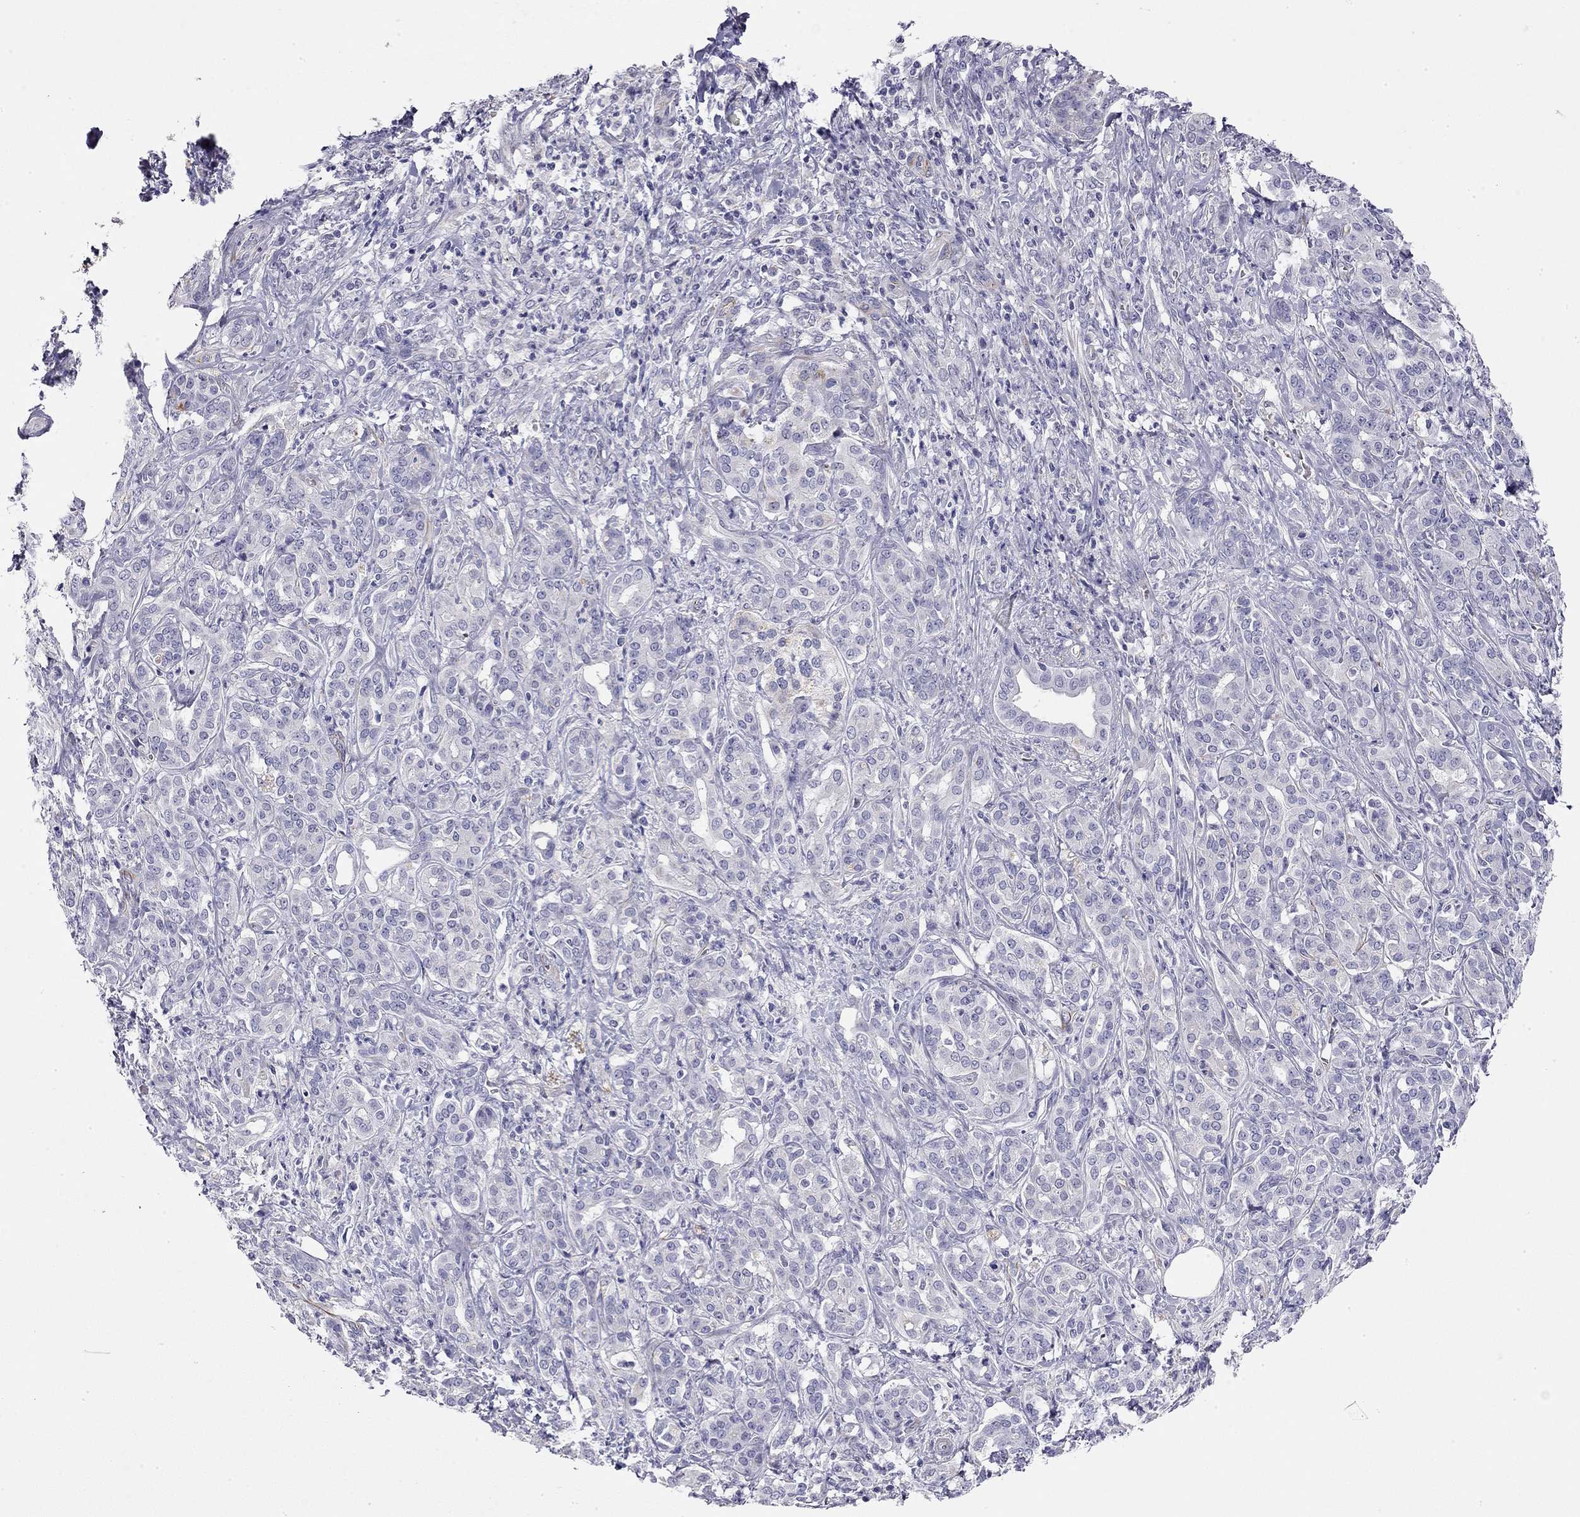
{"staining": {"intensity": "negative", "quantity": "none", "location": "none"}, "tissue": "pancreatic cancer", "cell_type": "Tumor cells", "image_type": "cancer", "snomed": [{"axis": "morphology", "description": "Normal tissue, NOS"}, {"axis": "morphology", "description": "Inflammation, NOS"}, {"axis": "morphology", "description": "Adenocarcinoma, NOS"}, {"axis": "topography", "description": "Pancreas"}], "caption": "High magnification brightfield microscopy of pancreatic cancer (adenocarcinoma) stained with DAB (3,3'-diaminobenzidine) (brown) and counterstained with hematoxylin (blue): tumor cells show no significant positivity.", "gene": "RTL1", "patient": {"sex": "male", "age": 57}}